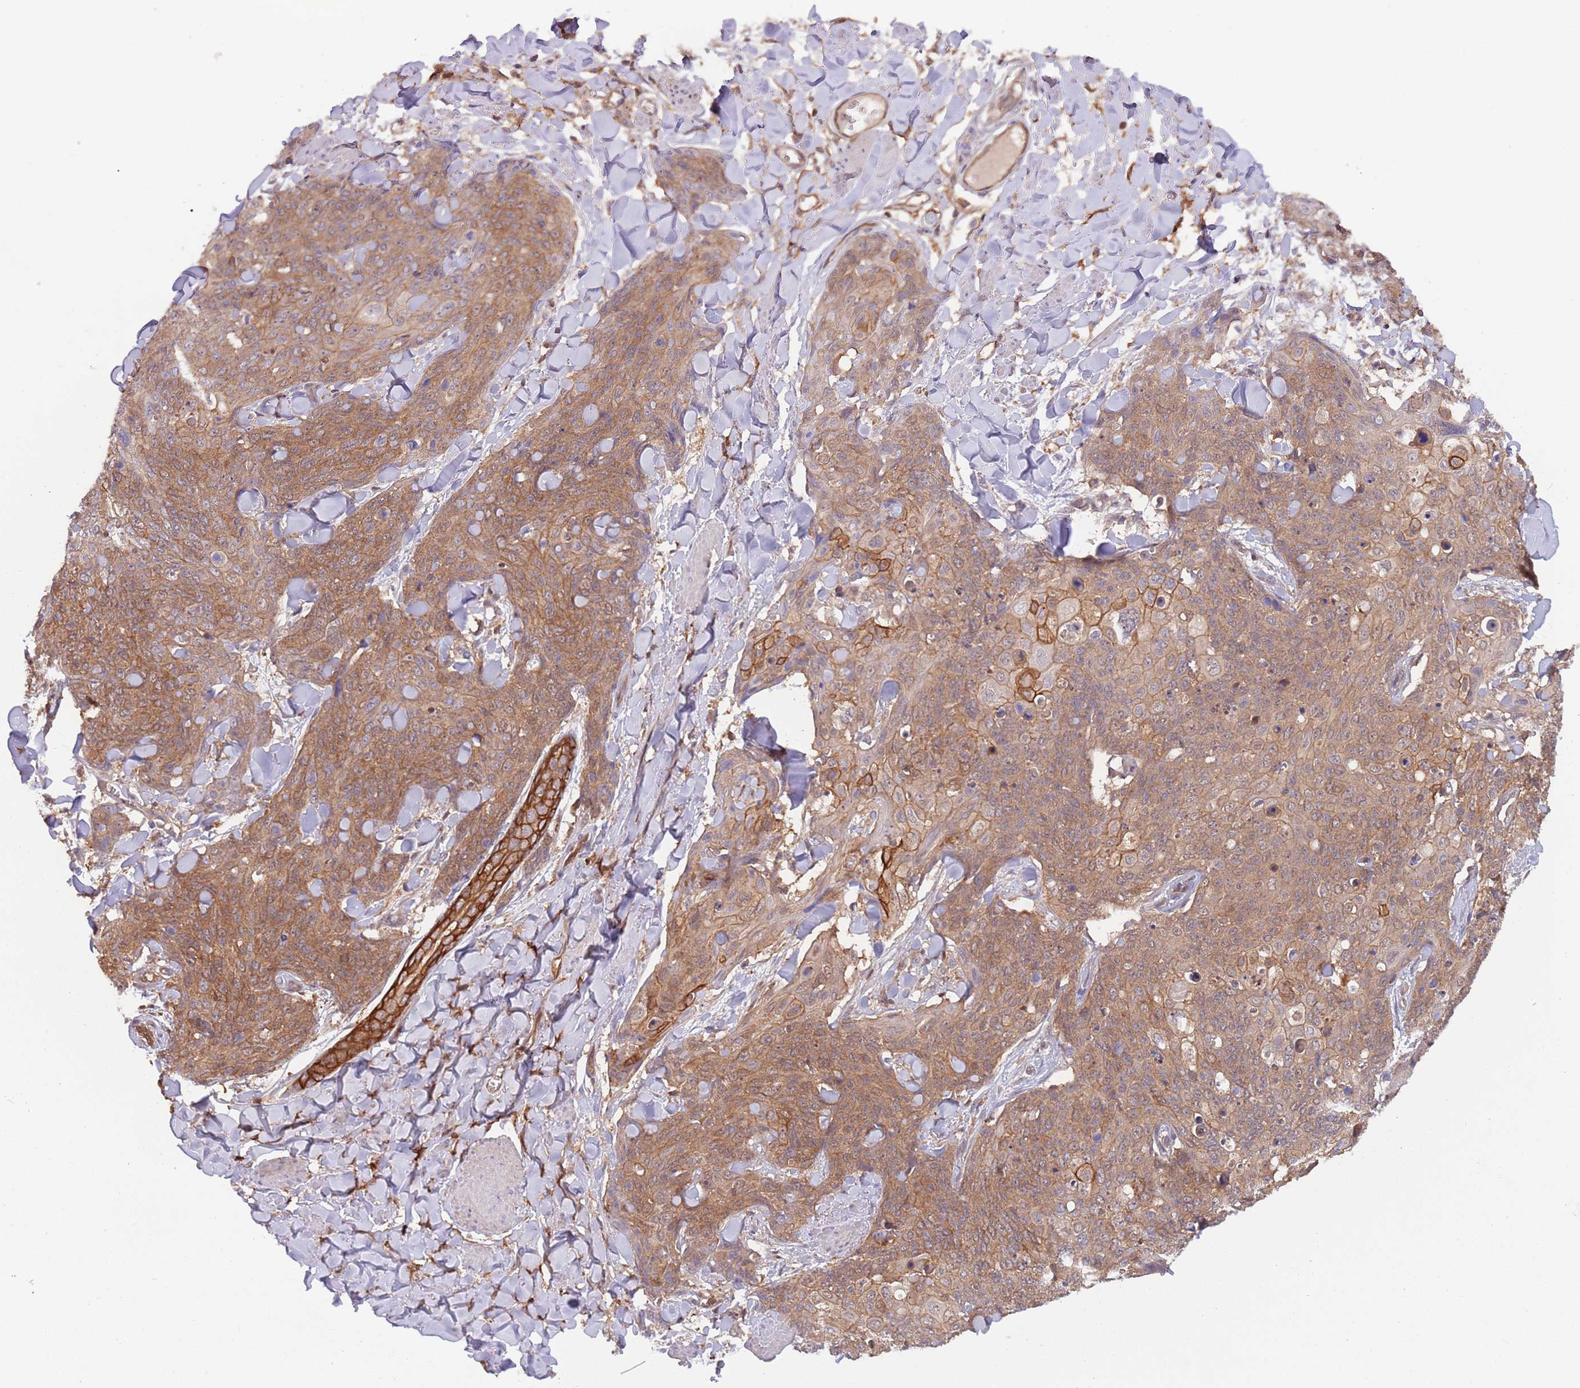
{"staining": {"intensity": "moderate", "quantity": ">75%", "location": "cytoplasmic/membranous"}, "tissue": "skin cancer", "cell_type": "Tumor cells", "image_type": "cancer", "snomed": [{"axis": "morphology", "description": "Squamous cell carcinoma, NOS"}, {"axis": "topography", "description": "Skin"}, {"axis": "topography", "description": "Vulva"}], "caption": "A photomicrograph of human skin cancer (squamous cell carcinoma) stained for a protein displays moderate cytoplasmic/membranous brown staining in tumor cells. (Brightfield microscopy of DAB IHC at high magnification).", "gene": "GSDMD", "patient": {"sex": "female", "age": 85}}